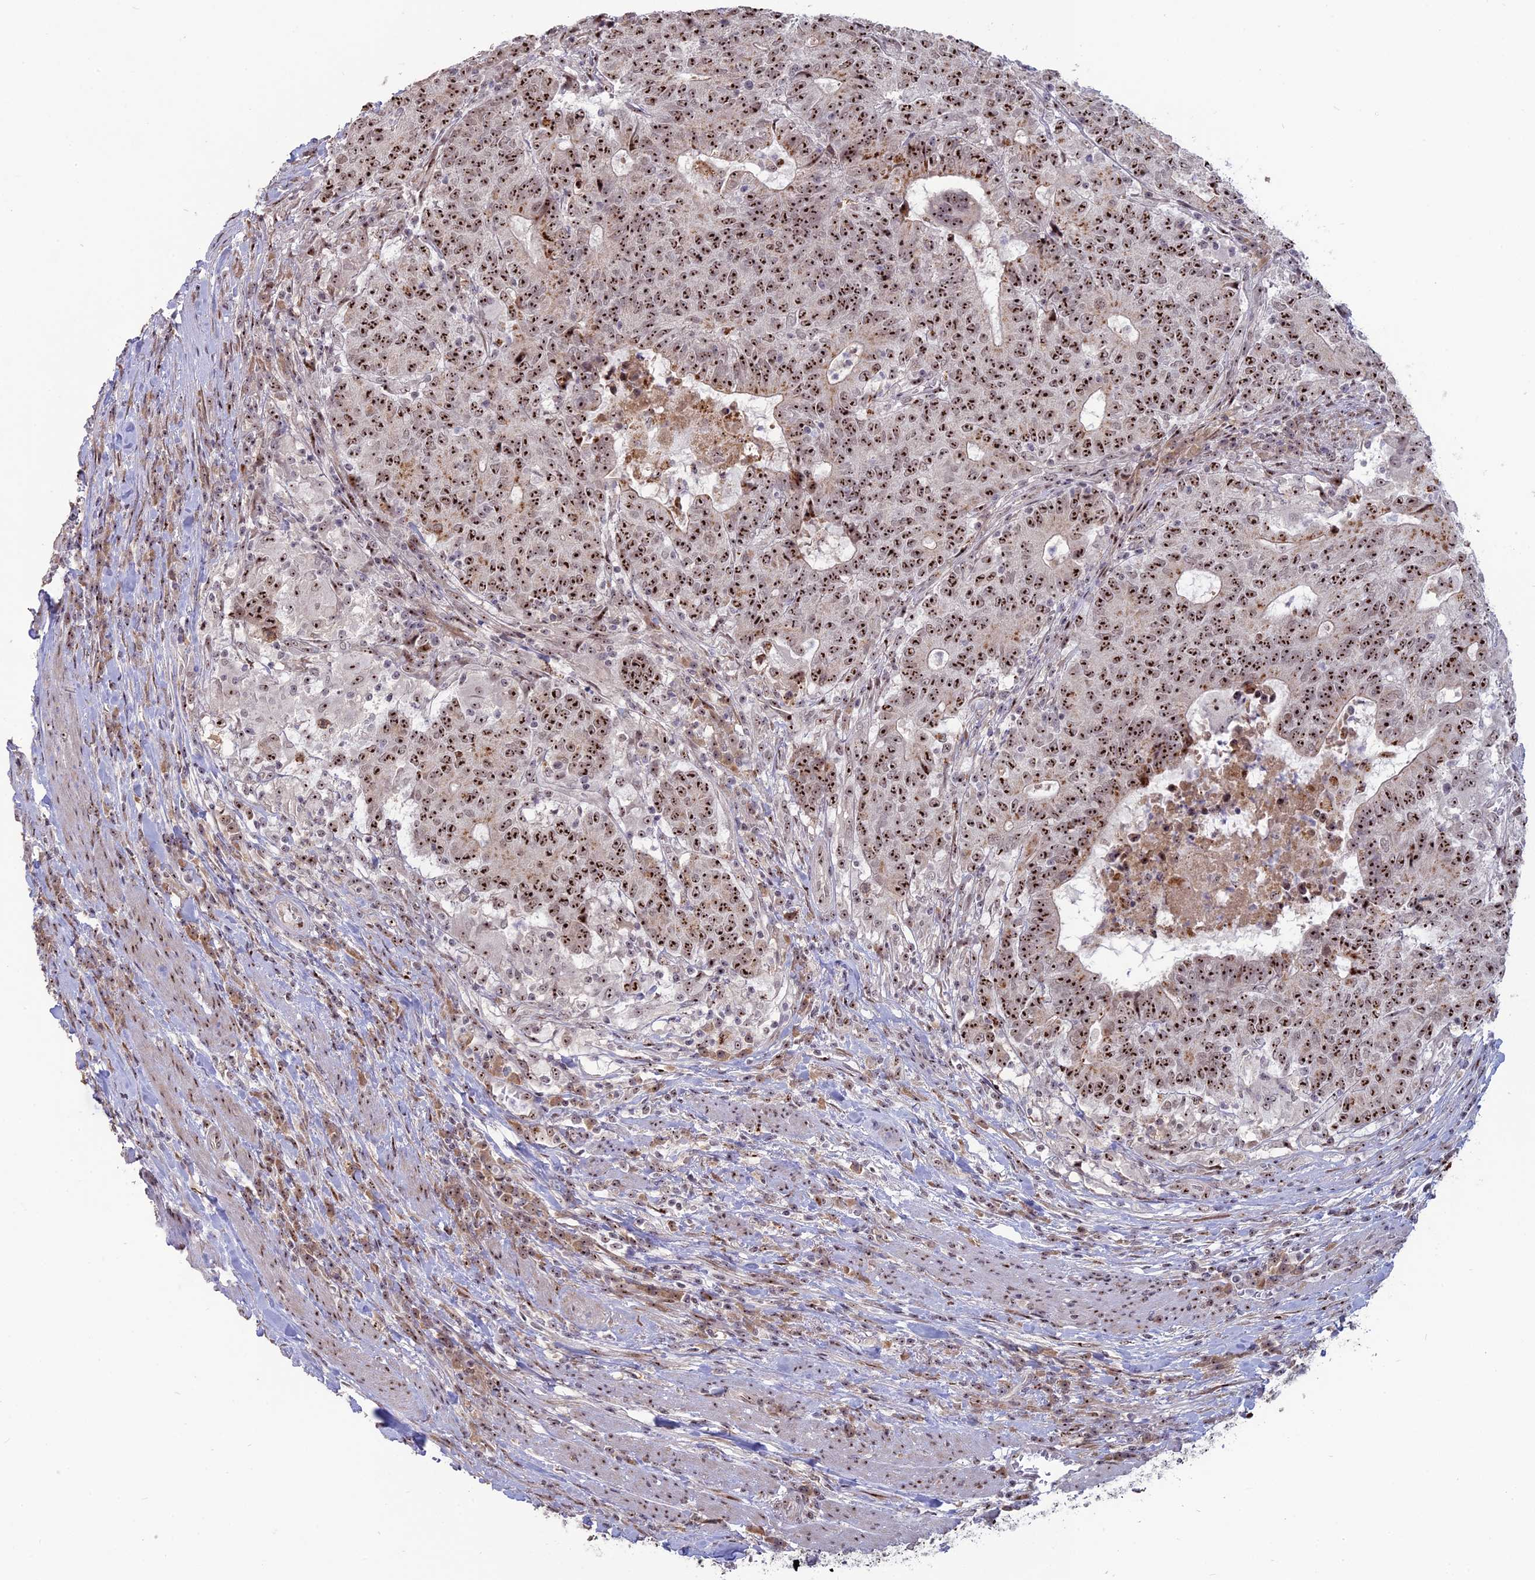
{"staining": {"intensity": "strong", "quantity": ">75%", "location": "nuclear"}, "tissue": "colorectal cancer", "cell_type": "Tumor cells", "image_type": "cancer", "snomed": [{"axis": "morphology", "description": "Adenocarcinoma, NOS"}, {"axis": "topography", "description": "Colon"}], "caption": "Immunohistochemistry (IHC) (DAB) staining of colorectal adenocarcinoma shows strong nuclear protein staining in approximately >75% of tumor cells.", "gene": "FAM131A", "patient": {"sex": "female", "age": 75}}